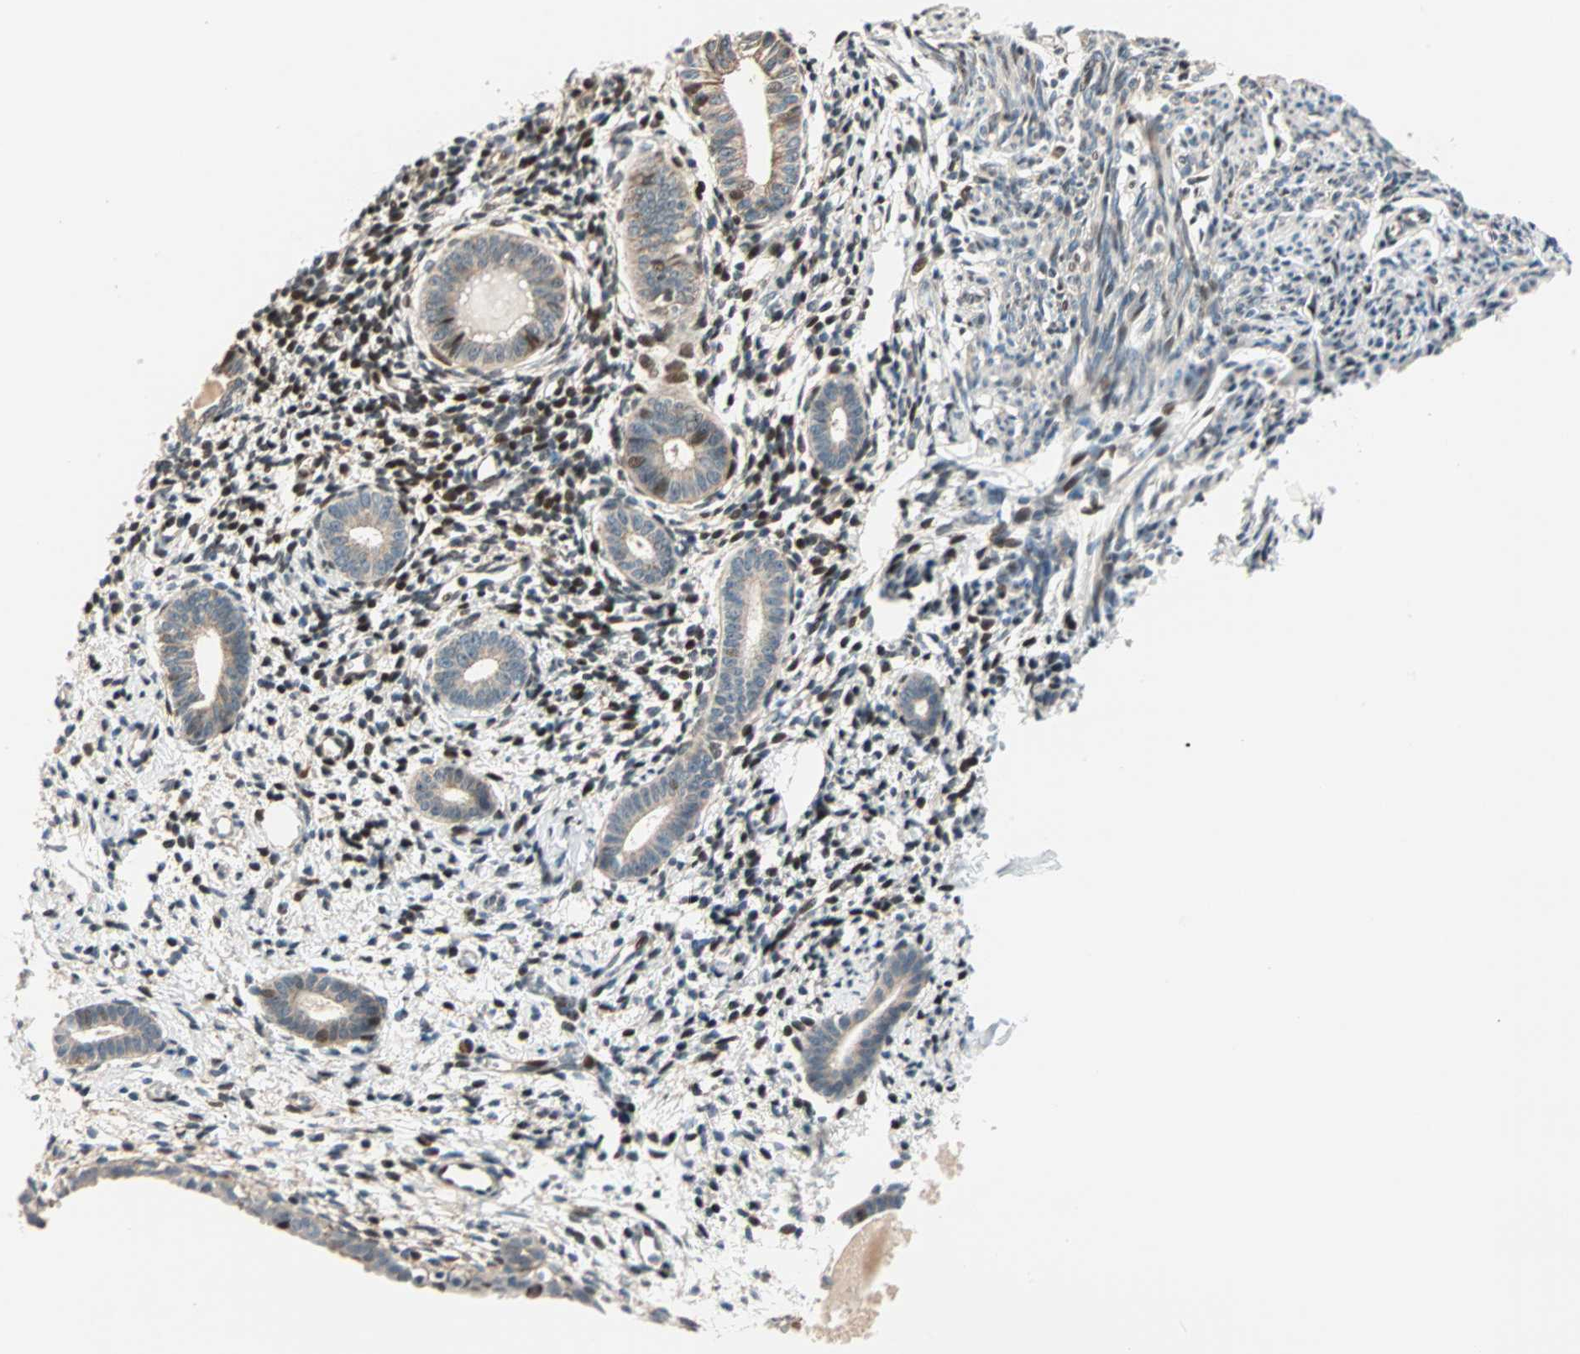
{"staining": {"intensity": "moderate", "quantity": ">75%", "location": "cytoplasmic/membranous,nuclear"}, "tissue": "endometrium", "cell_type": "Cells in endometrial stroma", "image_type": "normal", "snomed": [{"axis": "morphology", "description": "Normal tissue, NOS"}, {"axis": "topography", "description": "Endometrium"}], "caption": "IHC (DAB (3,3'-diaminobenzidine)) staining of benign human endometrium shows moderate cytoplasmic/membranous,nuclear protein staining in about >75% of cells in endometrial stroma. (brown staining indicates protein expression, while blue staining denotes nuclei).", "gene": "HECW1", "patient": {"sex": "female", "age": 71}}